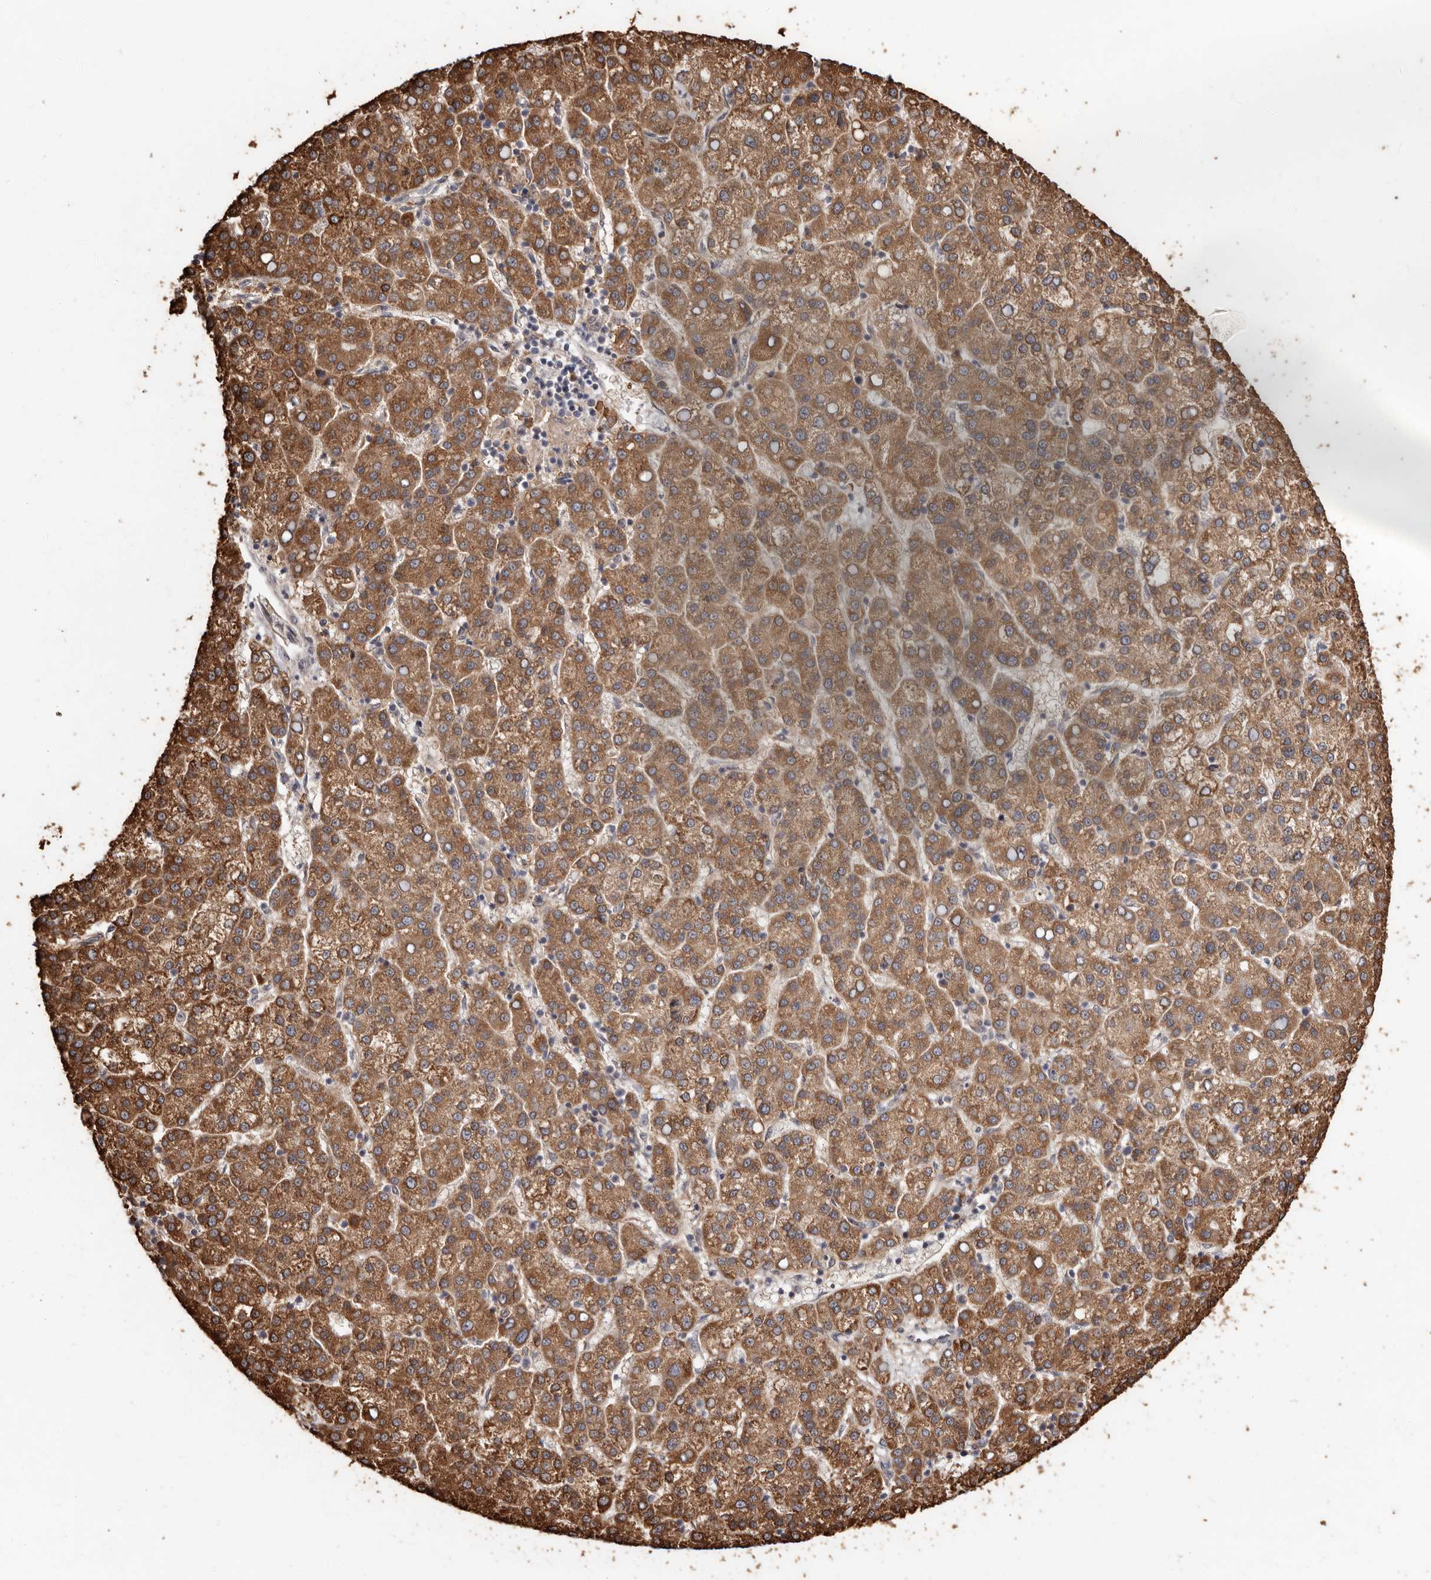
{"staining": {"intensity": "strong", "quantity": ">75%", "location": "cytoplasmic/membranous"}, "tissue": "liver cancer", "cell_type": "Tumor cells", "image_type": "cancer", "snomed": [{"axis": "morphology", "description": "Carcinoma, Hepatocellular, NOS"}, {"axis": "topography", "description": "Liver"}], "caption": "Hepatocellular carcinoma (liver) stained with DAB IHC demonstrates high levels of strong cytoplasmic/membranous positivity in about >75% of tumor cells.", "gene": "RSPO2", "patient": {"sex": "female", "age": 58}}